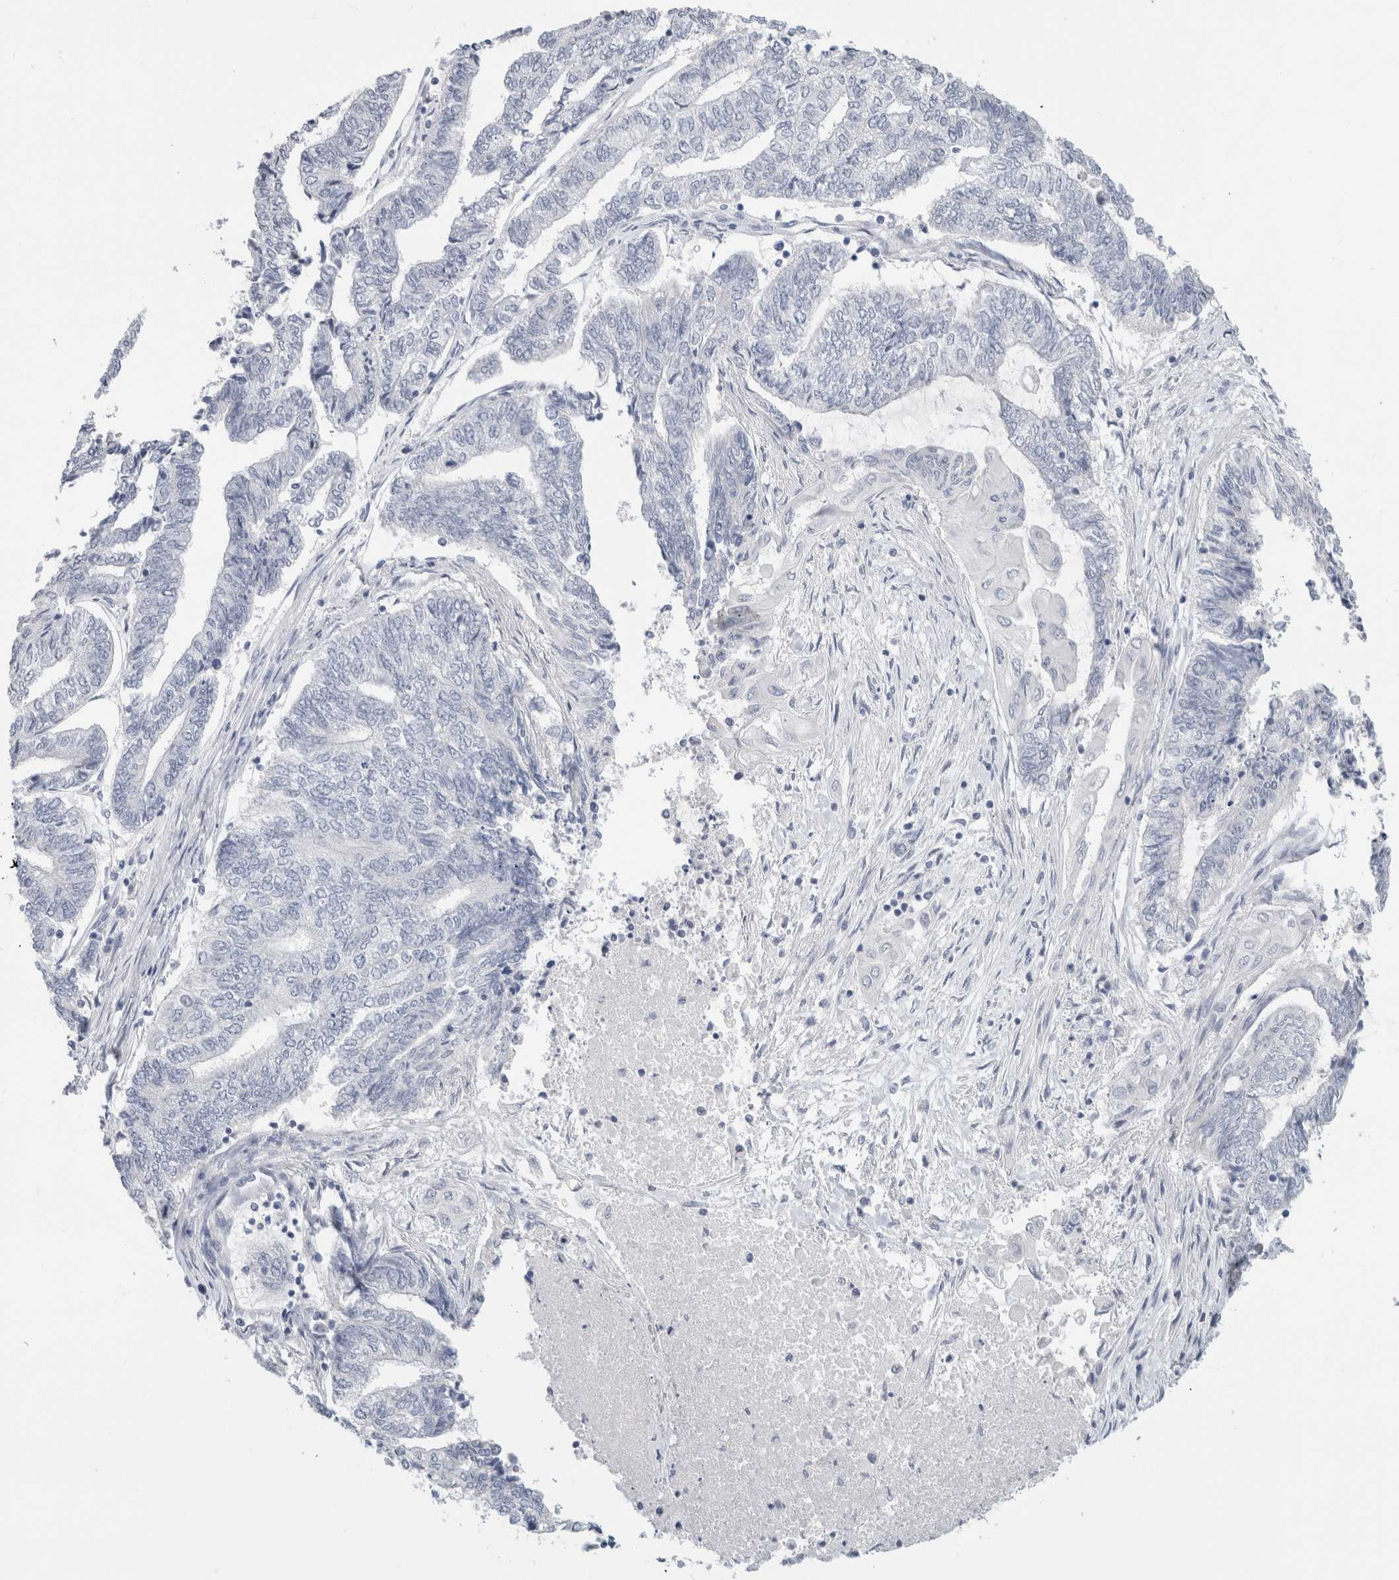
{"staining": {"intensity": "negative", "quantity": "none", "location": "none"}, "tissue": "endometrial cancer", "cell_type": "Tumor cells", "image_type": "cancer", "snomed": [{"axis": "morphology", "description": "Adenocarcinoma, NOS"}, {"axis": "topography", "description": "Uterus"}, {"axis": "topography", "description": "Endometrium"}], "caption": "A photomicrograph of endometrial cancer (adenocarcinoma) stained for a protein demonstrates no brown staining in tumor cells.", "gene": "BCAN", "patient": {"sex": "female", "age": 70}}